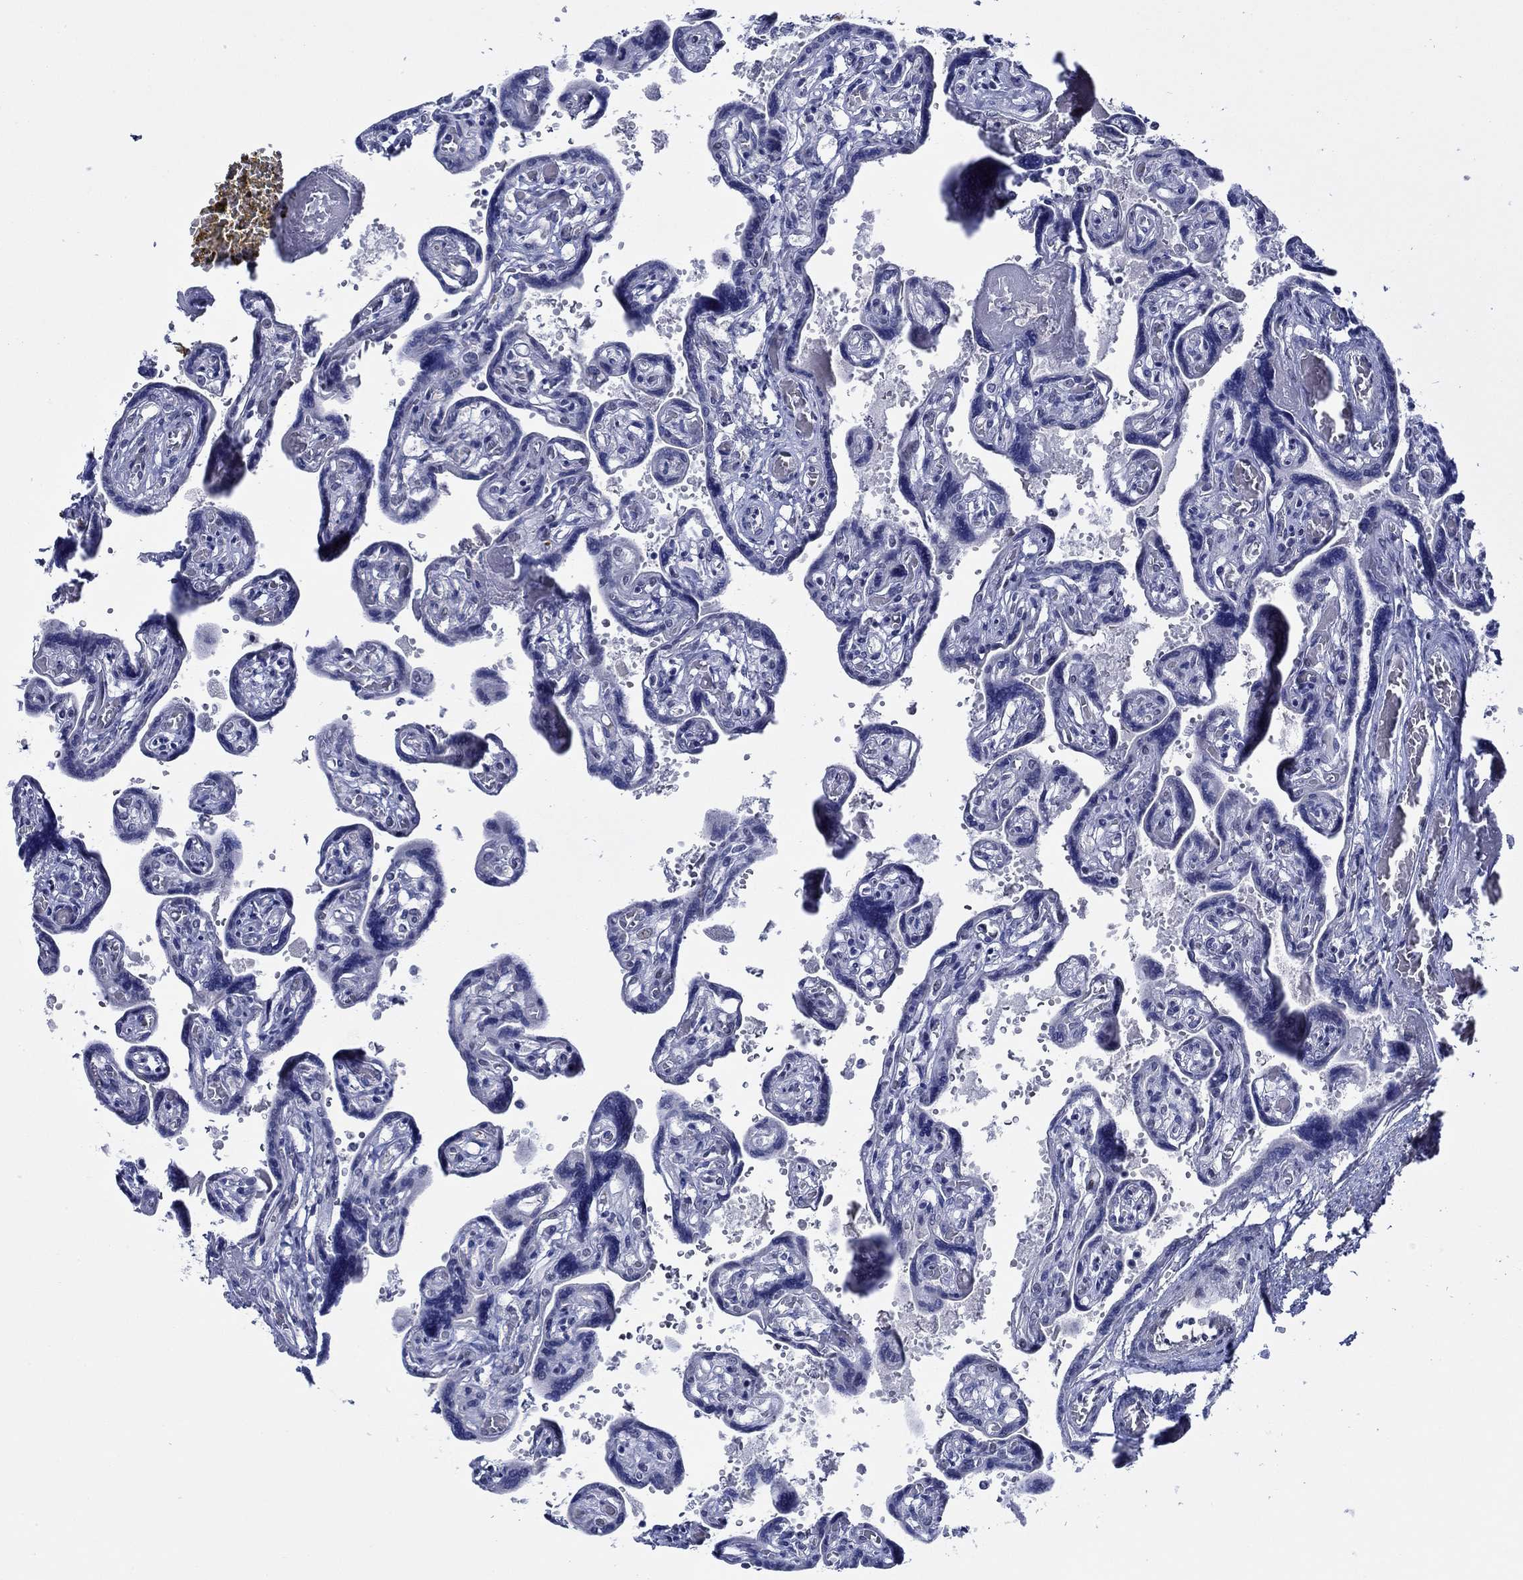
{"staining": {"intensity": "negative", "quantity": "none", "location": "none"}, "tissue": "placenta", "cell_type": "Decidual cells", "image_type": "normal", "snomed": [{"axis": "morphology", "description": "Normal tissue, NOS"}, {"axis": "topography", "description": "Placenta"}], "caption": "A micrograph of human placenta is negative for staining in decidual cells. (DAB (3,3'-diaminobenzidine) immunohistochemistry with hematoxylin counter stain).", "gene": "SLC34A1", "patient": {"sex": "female", "age": 32}}